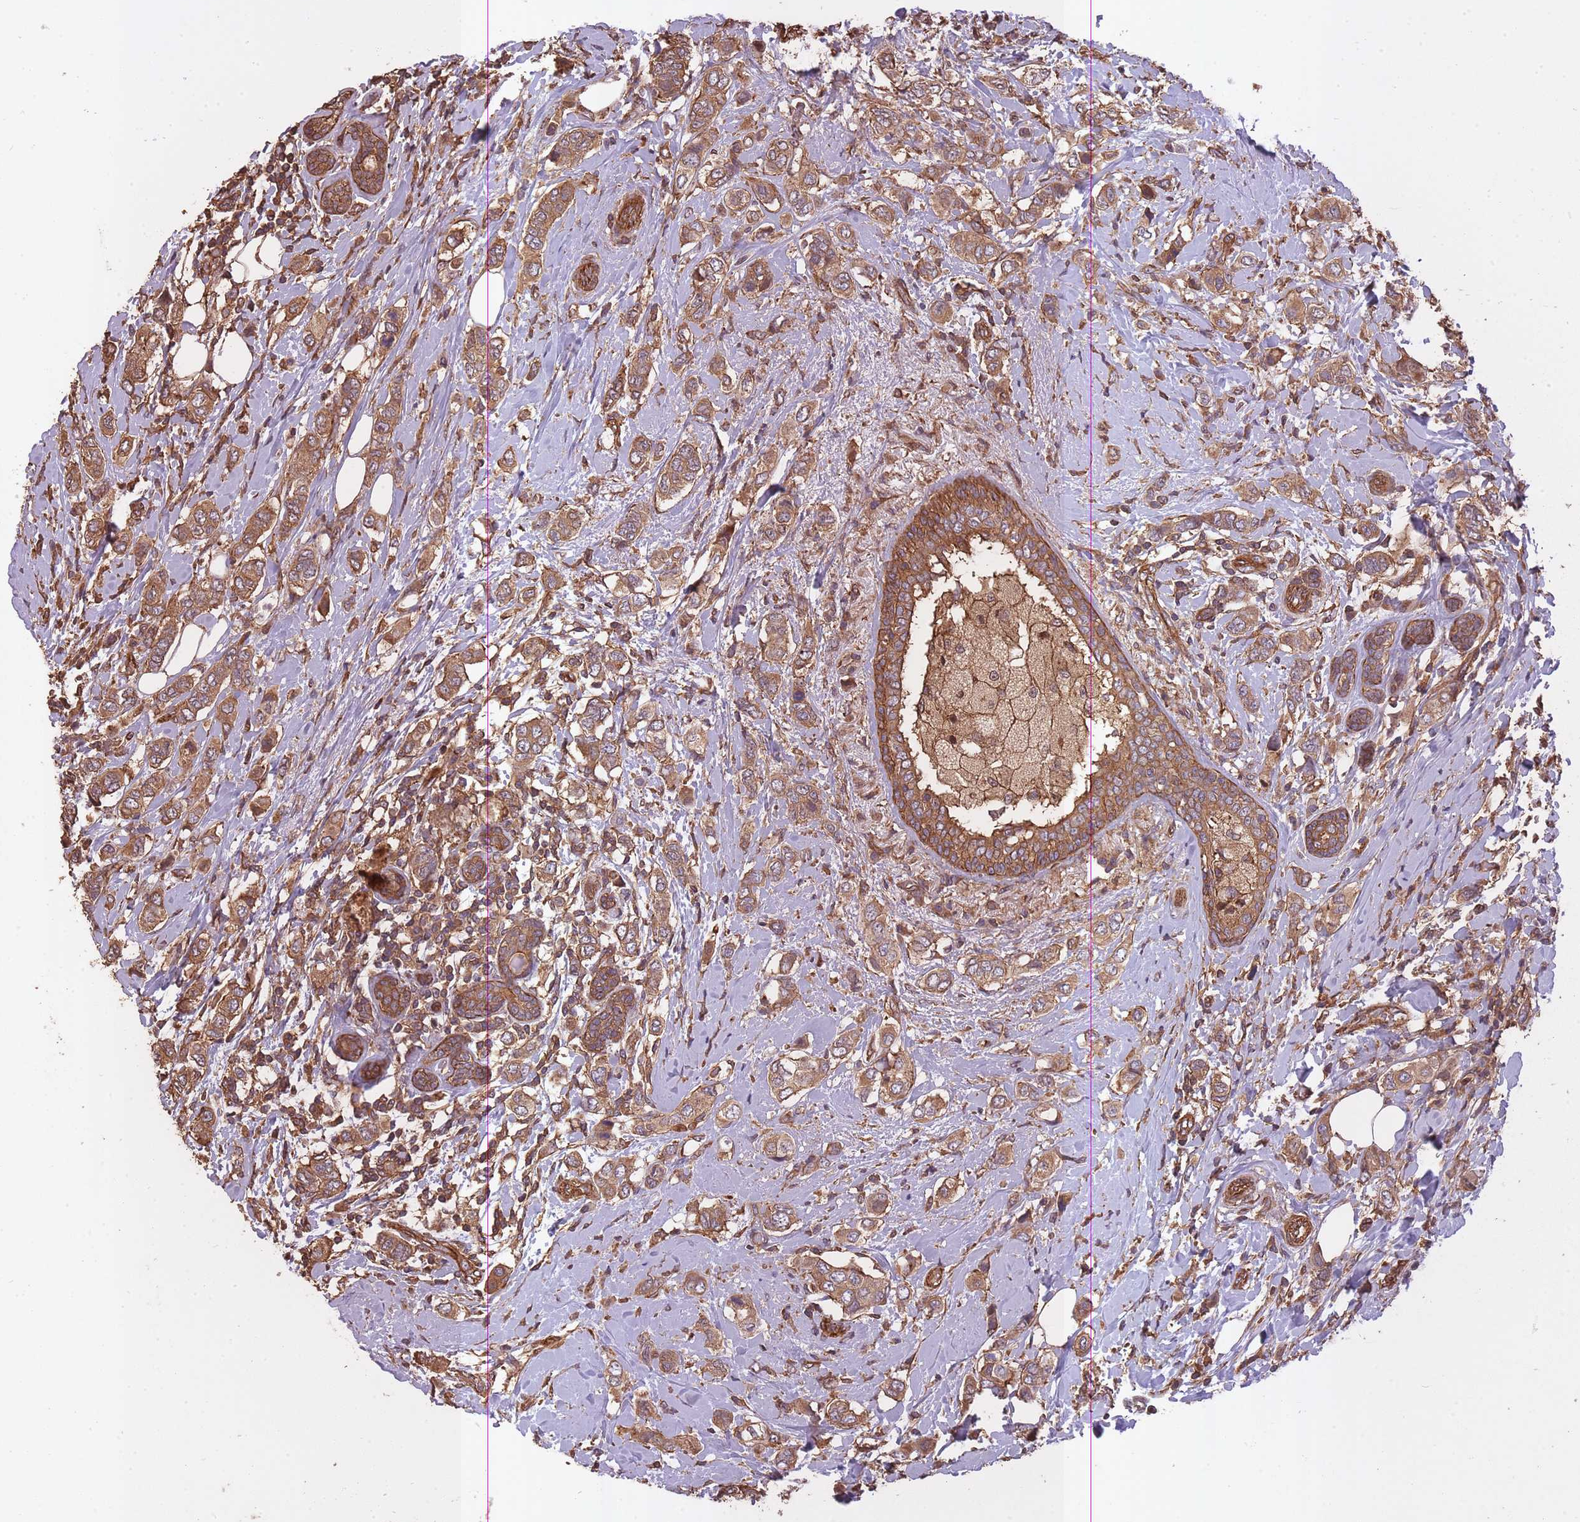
{"staining": {"intensity": "moderate", "quantity": ">75%", "location": "cytoplasmic/membranous"}, "tissue": "breast cancer", "cell_type": "Tumor cells", "image_type": "cancer", "snomed": [{"axis": "morphology", "description": "Lobular carcinoma"}, {"axis": "topography", "description": "Breast"}], "caption": "Tumor cells reveal moderate cytoplasmic/membranous positivity in approximately >75% of cells in lobular carcinoma (breast). The staining was performed using DAB, with brown indicating positive protein expression. Nuclei are stained blue with hematoxylin.", "gene": "ARMH3", "patient": {"sex": "female", "age": 51}}